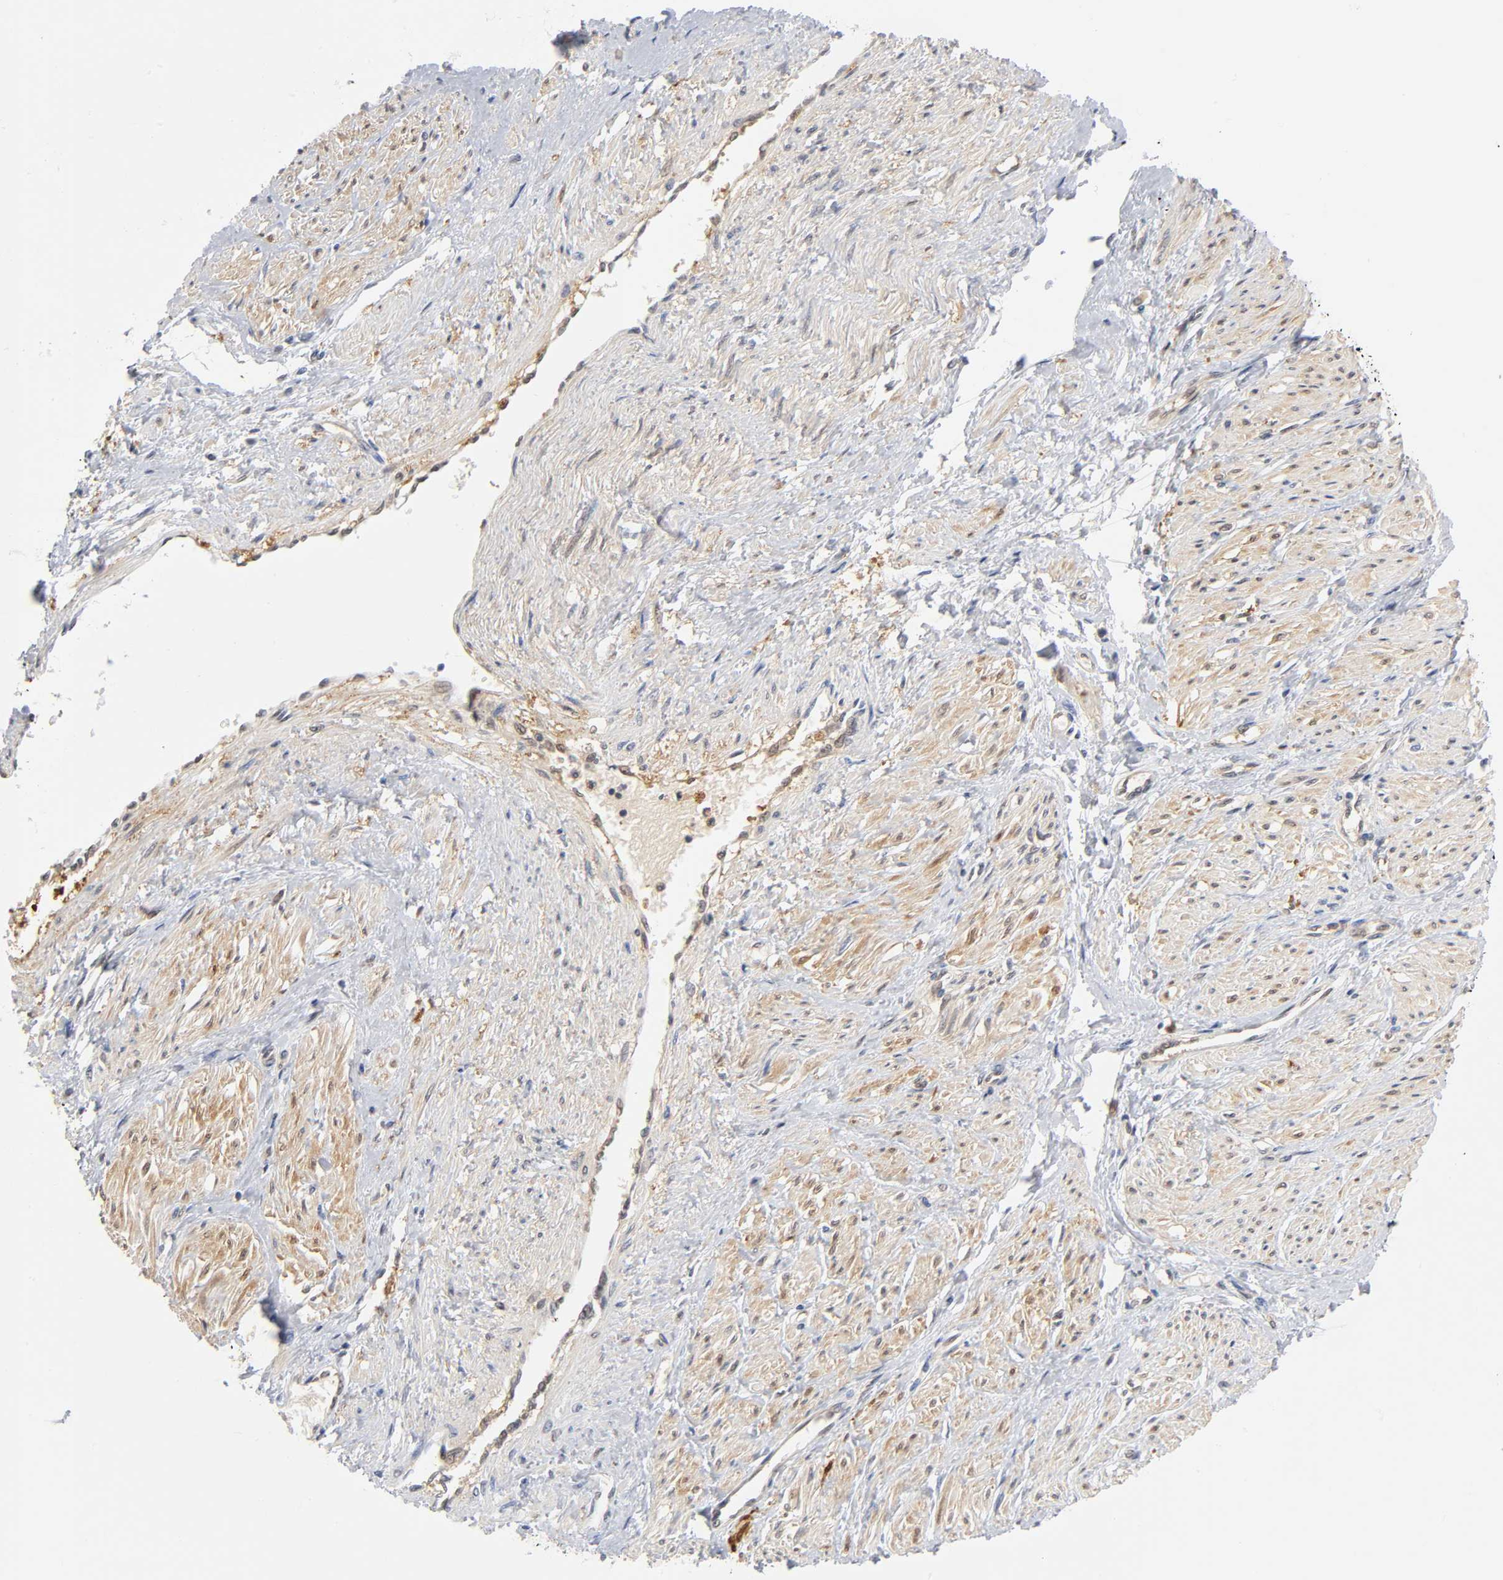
{"staining": {"intensity": "moderate", "quantity": "<25%", "location": "cytoplasmic/membranous"}, "tissue": "smooth muscle", "cell_type": "Smooth muscle cells", "image_type": "normal", "snomed": [{"axis": "morphology", "description": "Normal tissue, NOS"}, {"axis": "topography", "description": "Smooth muscle"}, {"axis": "topography", "description": "Uterus"}], "caption": "Brown immunohistochemical staining in unremarkable human smooth muscle reveals moderate cytoplasmic/membranous positivity in about <25% of smooth muscle cells. Ihc stains the protein of interest in brown and the nuclei are stained blue.", "gene": "DFFB", "patient": {"sex": "female", "age": 39}}